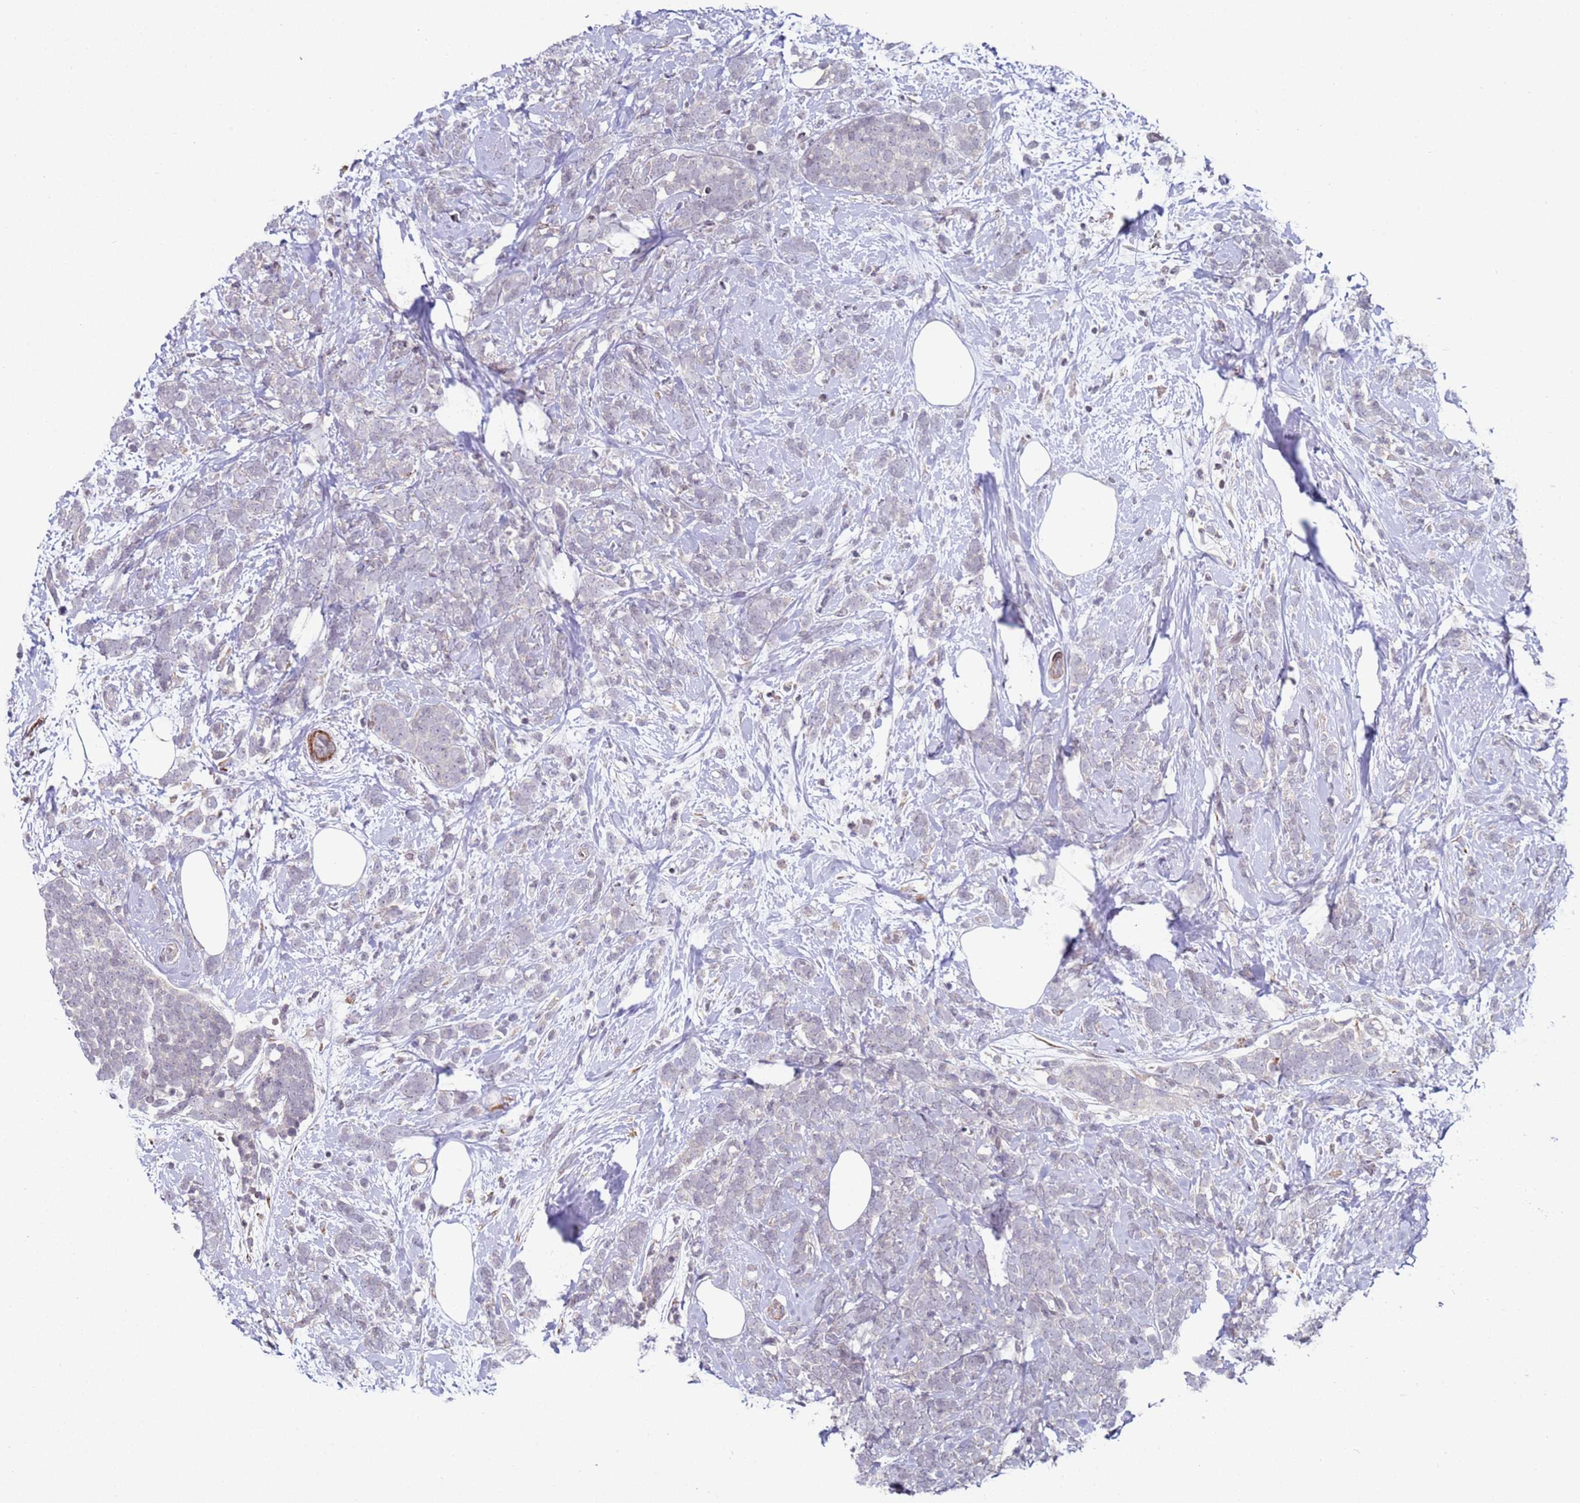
{"staining": {"intensity": "negative", "quantity": "none", "location": "none"}, "tissue": "breast cancer", "cell_type": "Tumor cells", "image_type": "cancer", "snomed": [{"axis": "morphology", "description": "Lobular carcinoma"}, {"axis": "topography", "description": "Breast"}], "caption": "A micrograph of breast cancer (lobular carcinoma) stained for a protein exhibits no brown staining in tumor cells.", "gene": "SNAPC4", "patient": {"sex": "female", "age": 58}}